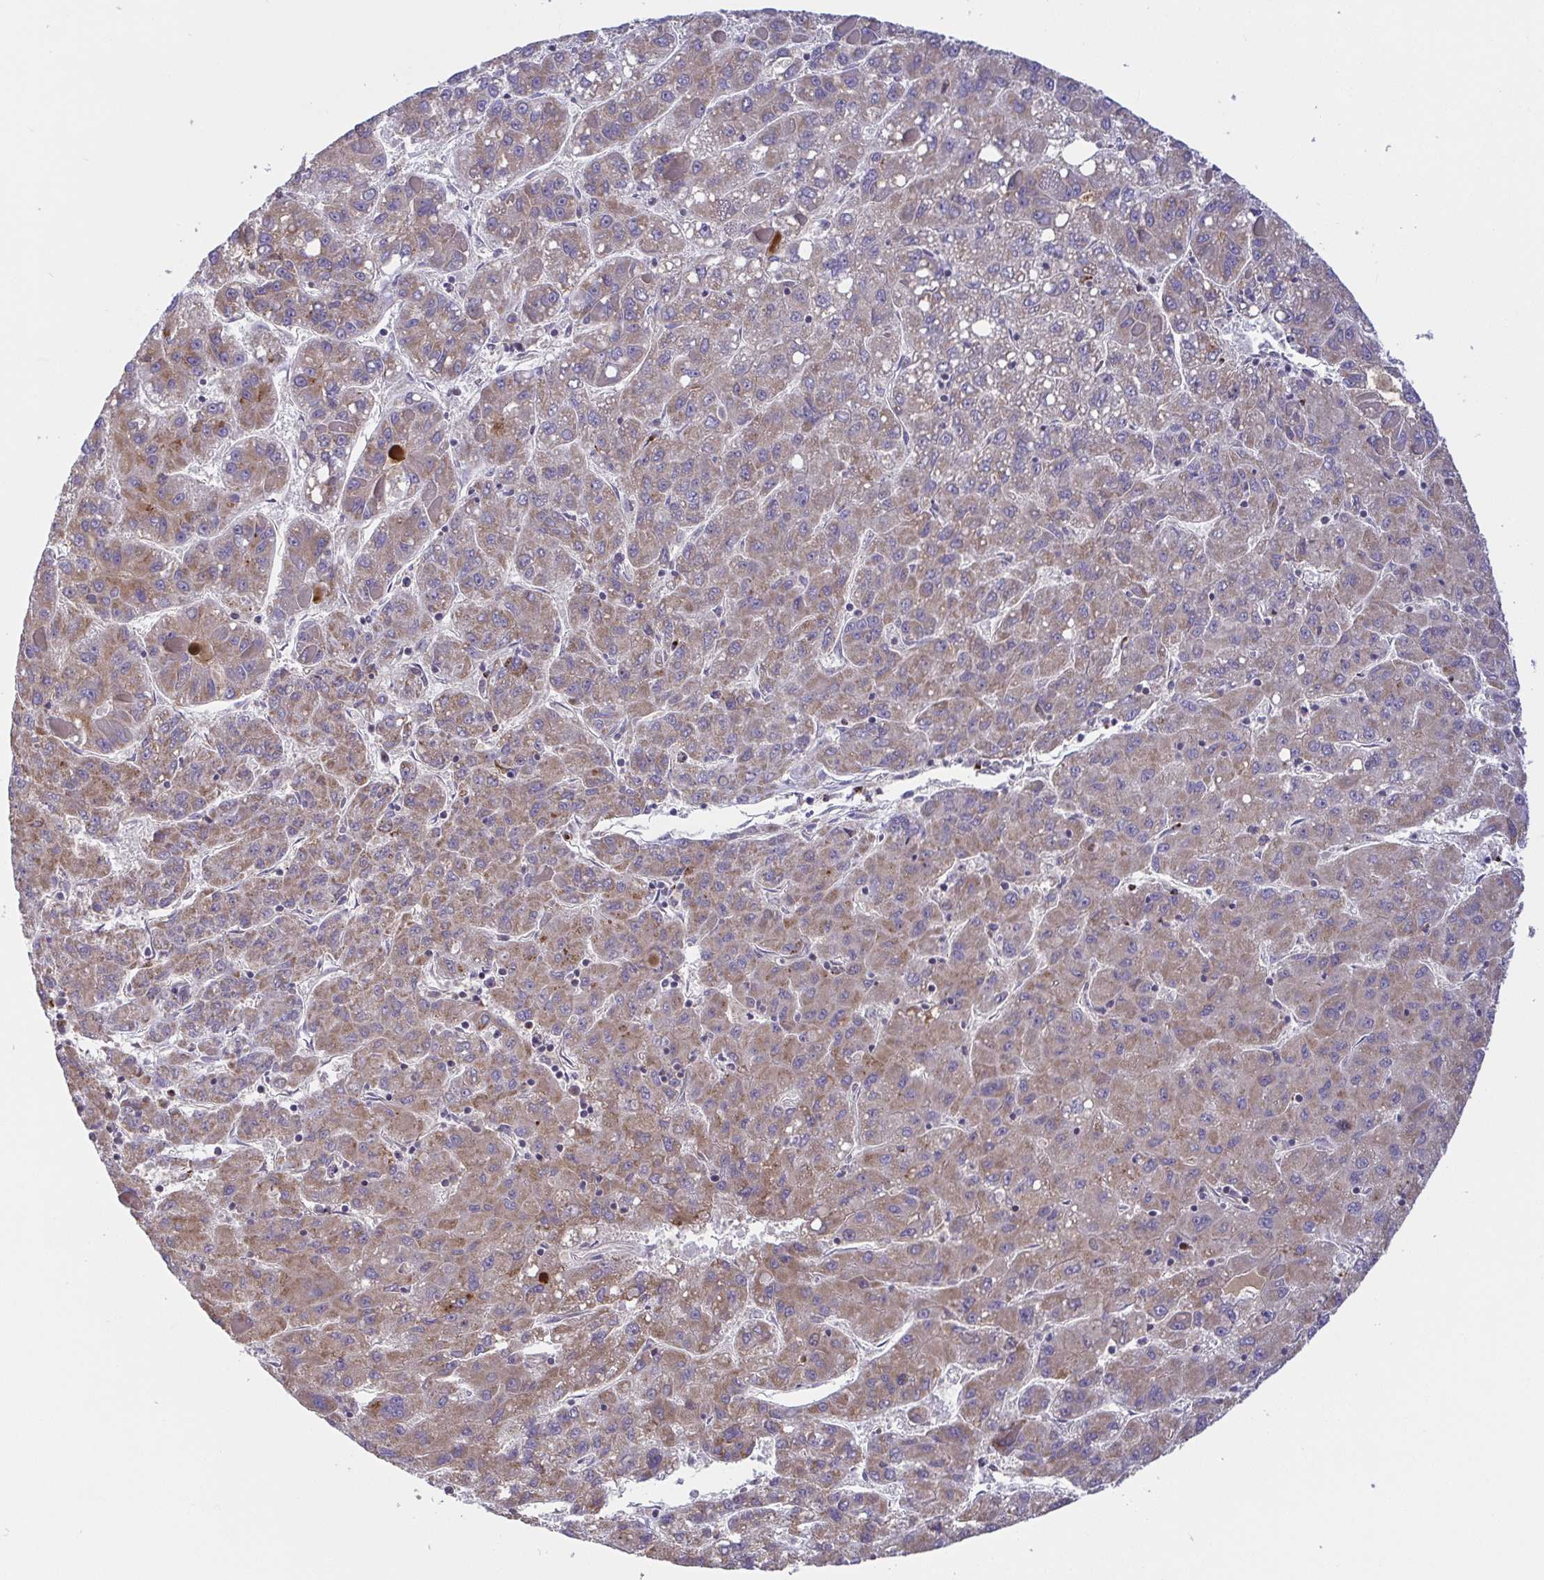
{"staining": {"intensity": "weak", "quantity": ">75%", "location": "cytoplasmic/membranous"}, "tissue": "liver cancer", "cell_type": "Tumor cells", "image_type": "cancer", "snomed": [{"axis": "morphology", "description": "Carcinoma, Hepatocellular, NOS"}, {"axis": "topography", "description": "Liver"}], "caption": "Immunohistochemical staining of human liver cancer (hepatocellular carcinoma) shows low levels of weak cytoplasmic/membranous positivity in approximately >75% of tumor cells.", "gene": "OSBPL7", "patient": {"sex": "female", "age": 82}}